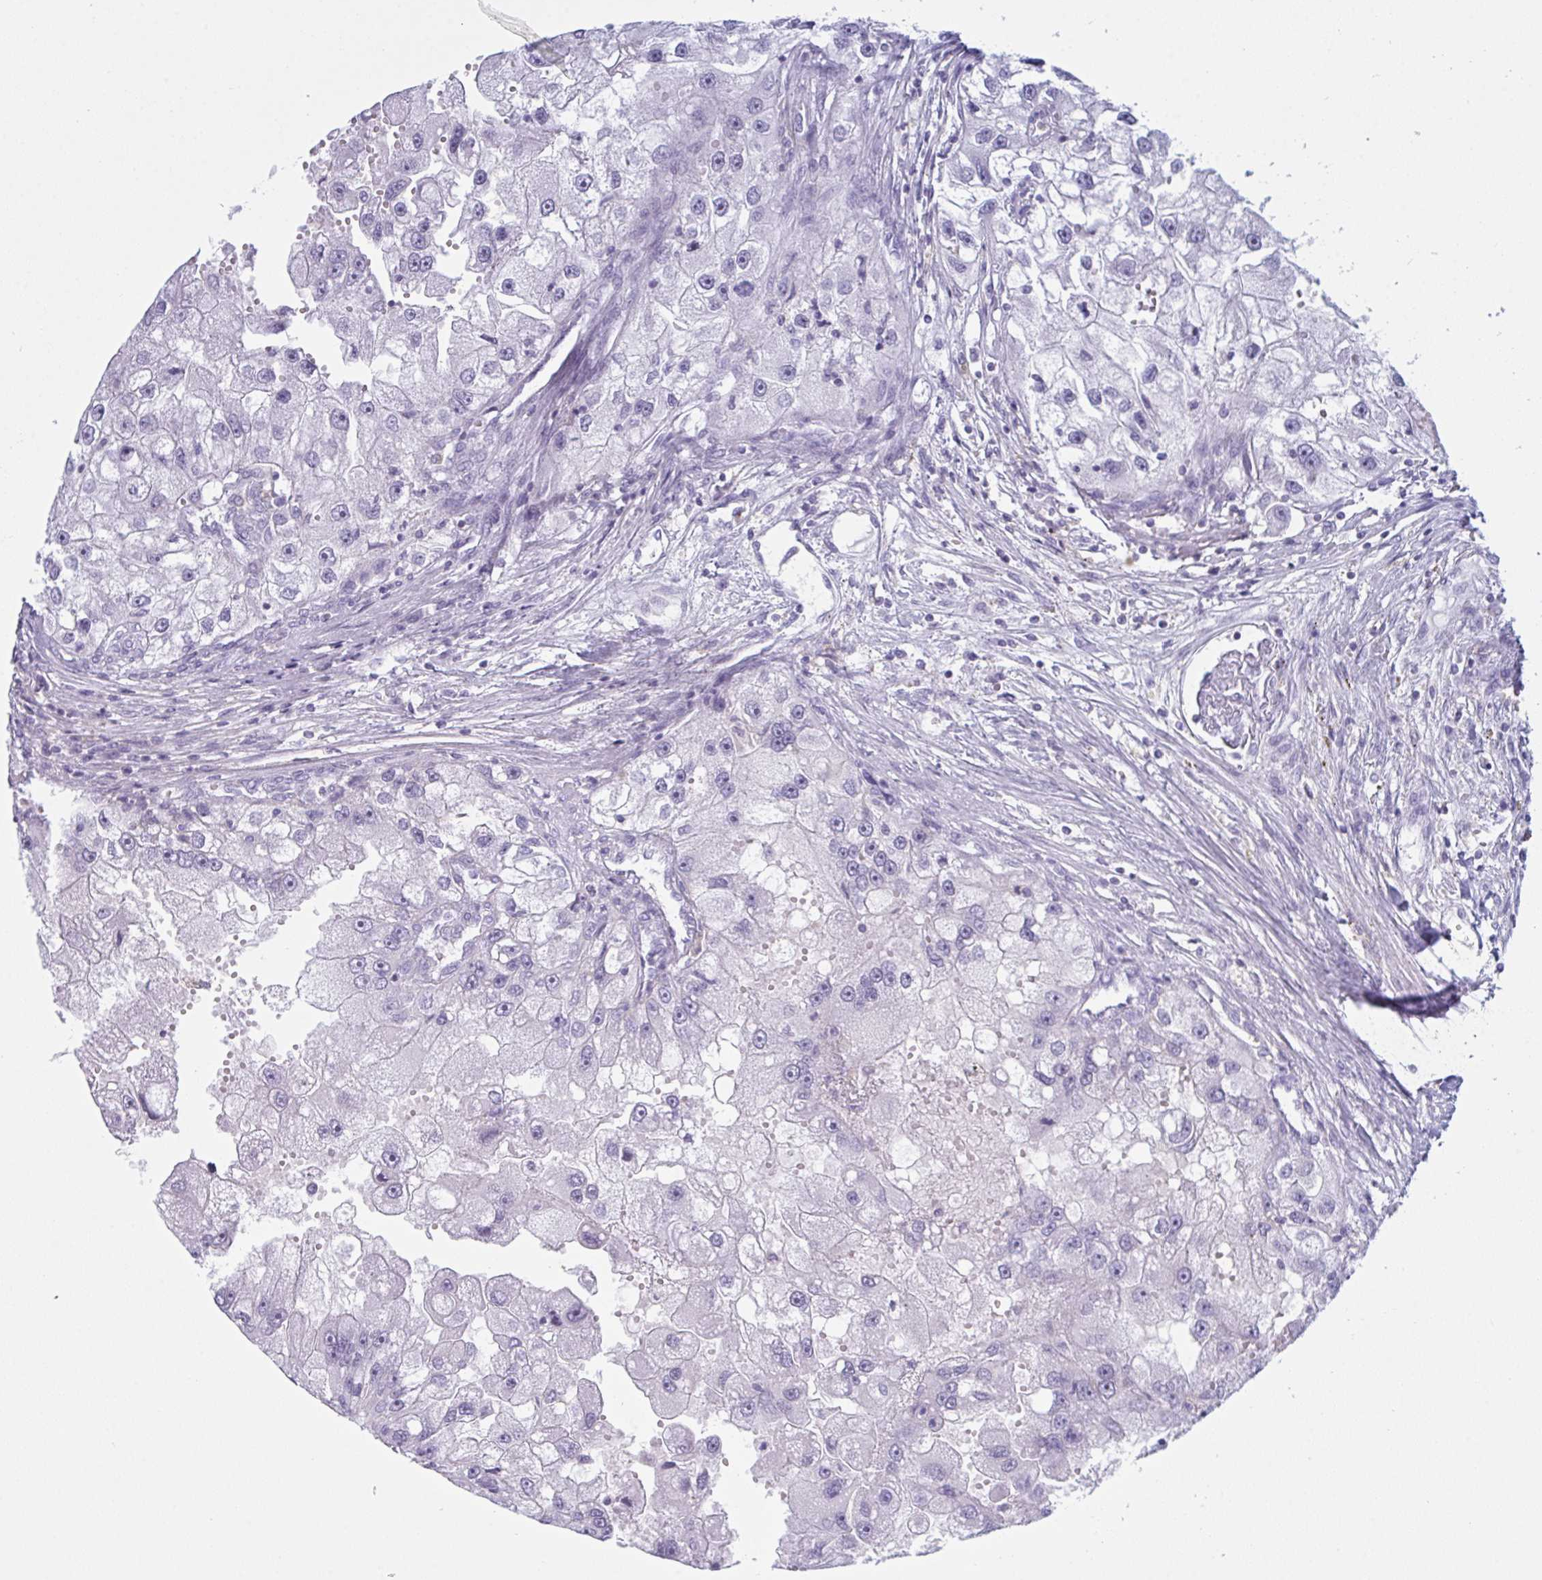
{"staining": {"intensity": "negative", "quantity": "none", "location": "none"}, "tissue": "renal cancer", "cell_type": "Tumor cells", "image_type": "cancer", "snomed": [{"axis": "morphology", "description": "Adenocarcinoma, NOS"}, {"axis": "topography", "description": "Kidney"}], "caption": "DAB immunohistochemical staining of human adenocarcinoma (renal) displays no significant expression in tumor cells.", "gene": "MYO1F", "patient": {"sex": "male", "age": 63}}